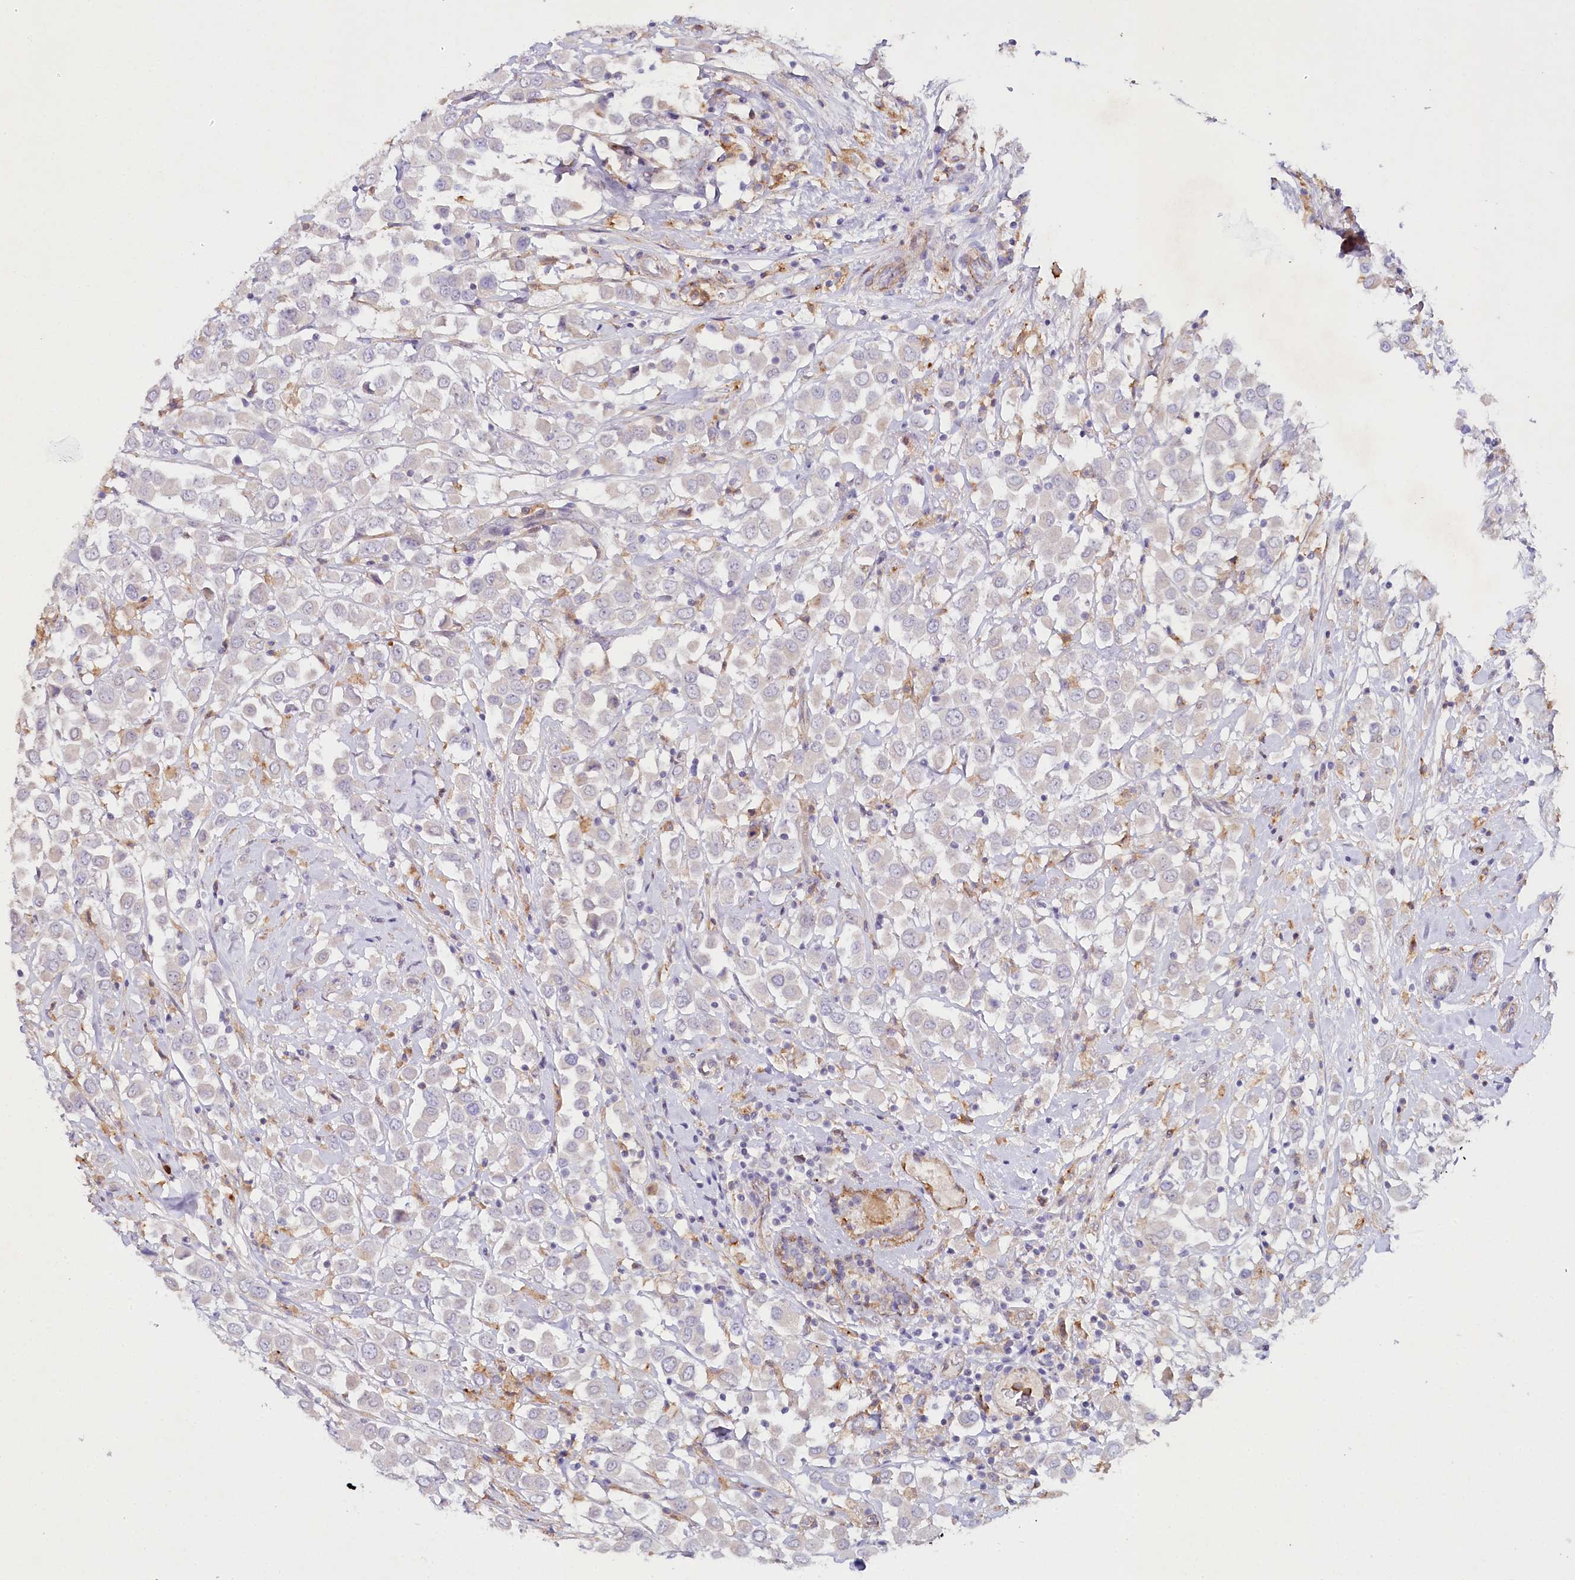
{"staining": {"intensity": "negative", "quantity": "none", "location": "none"}, "tissue": "breast cancer", "cell_type": "Tumor cells", "image_type": "cancer", "snomed": [{"axis": "morphology", "description": "Duct carcinoma"}, {"axis": "topography", "description": "Breast"}], "caption": "Tumor cells show no significant staining in breast cancer (invasive ductal carcinoma).", "gene": "ALDH3B1", "patient": {"sex": "female", "age": 61}}